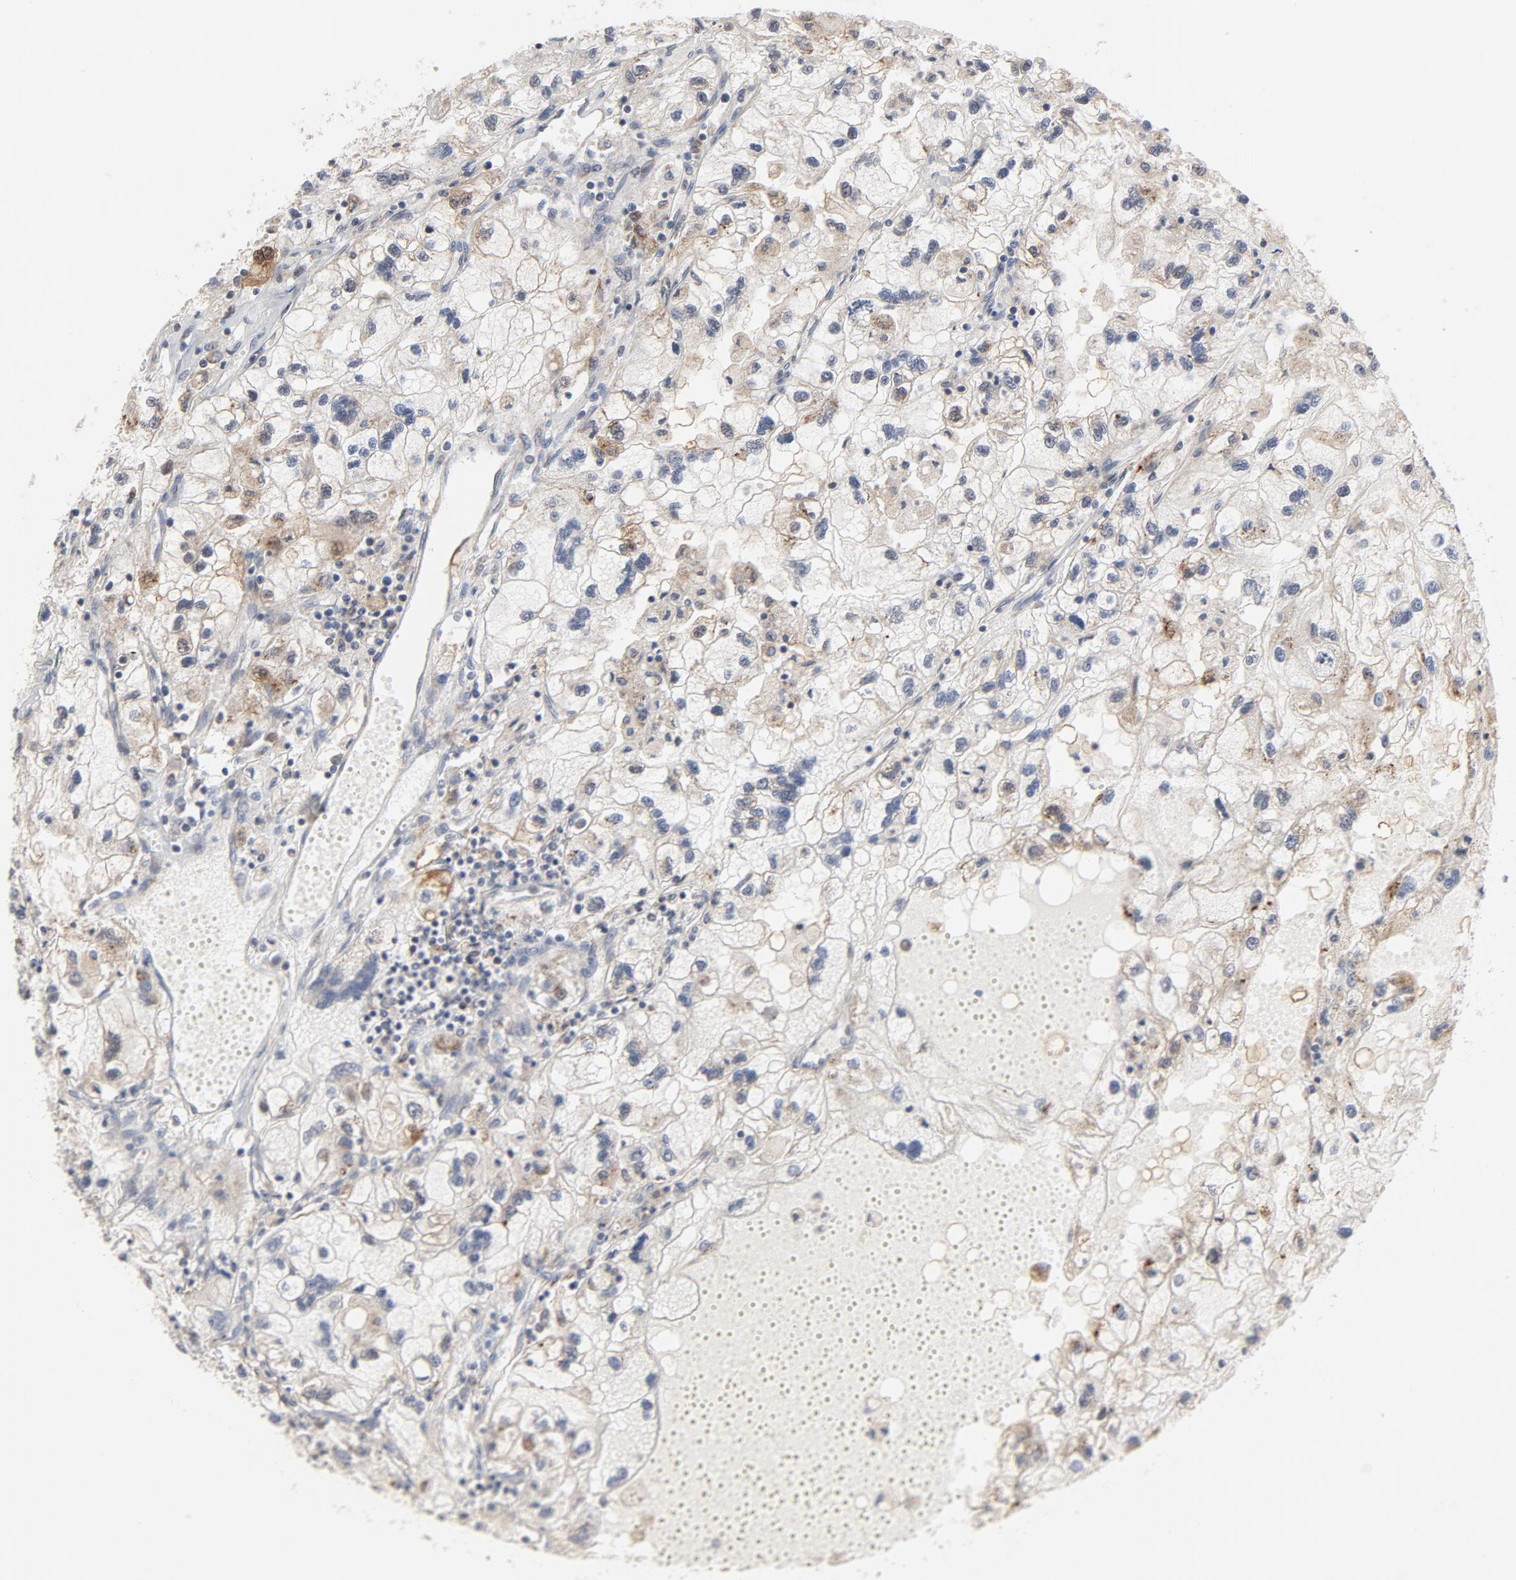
{"staining": {"intensity": "moderate", "quantity": "<25%", "location": "cytoplasmic/membranous,nuclear"}, "tissue": "renal cancer", "cell_type": "Tumor cells", "image_type": "cancer", "snomed": [{"axis": "morphology", "description": "Normal tissue, NOS"}, {"axis": "morphology", "description": "Adenocarcinoma, NOS"}, {"axis": "topography", "description": "Kidney"}], "caption": "Adenocarcinoma (renal) stained for a protein (brown) reveals moderate cytoplasmic/membranous and nuclear positive staining in about <25% of tumor cells.", "gene": "PPP1R1B", "patient": {"sex": "male", "age": 71}}